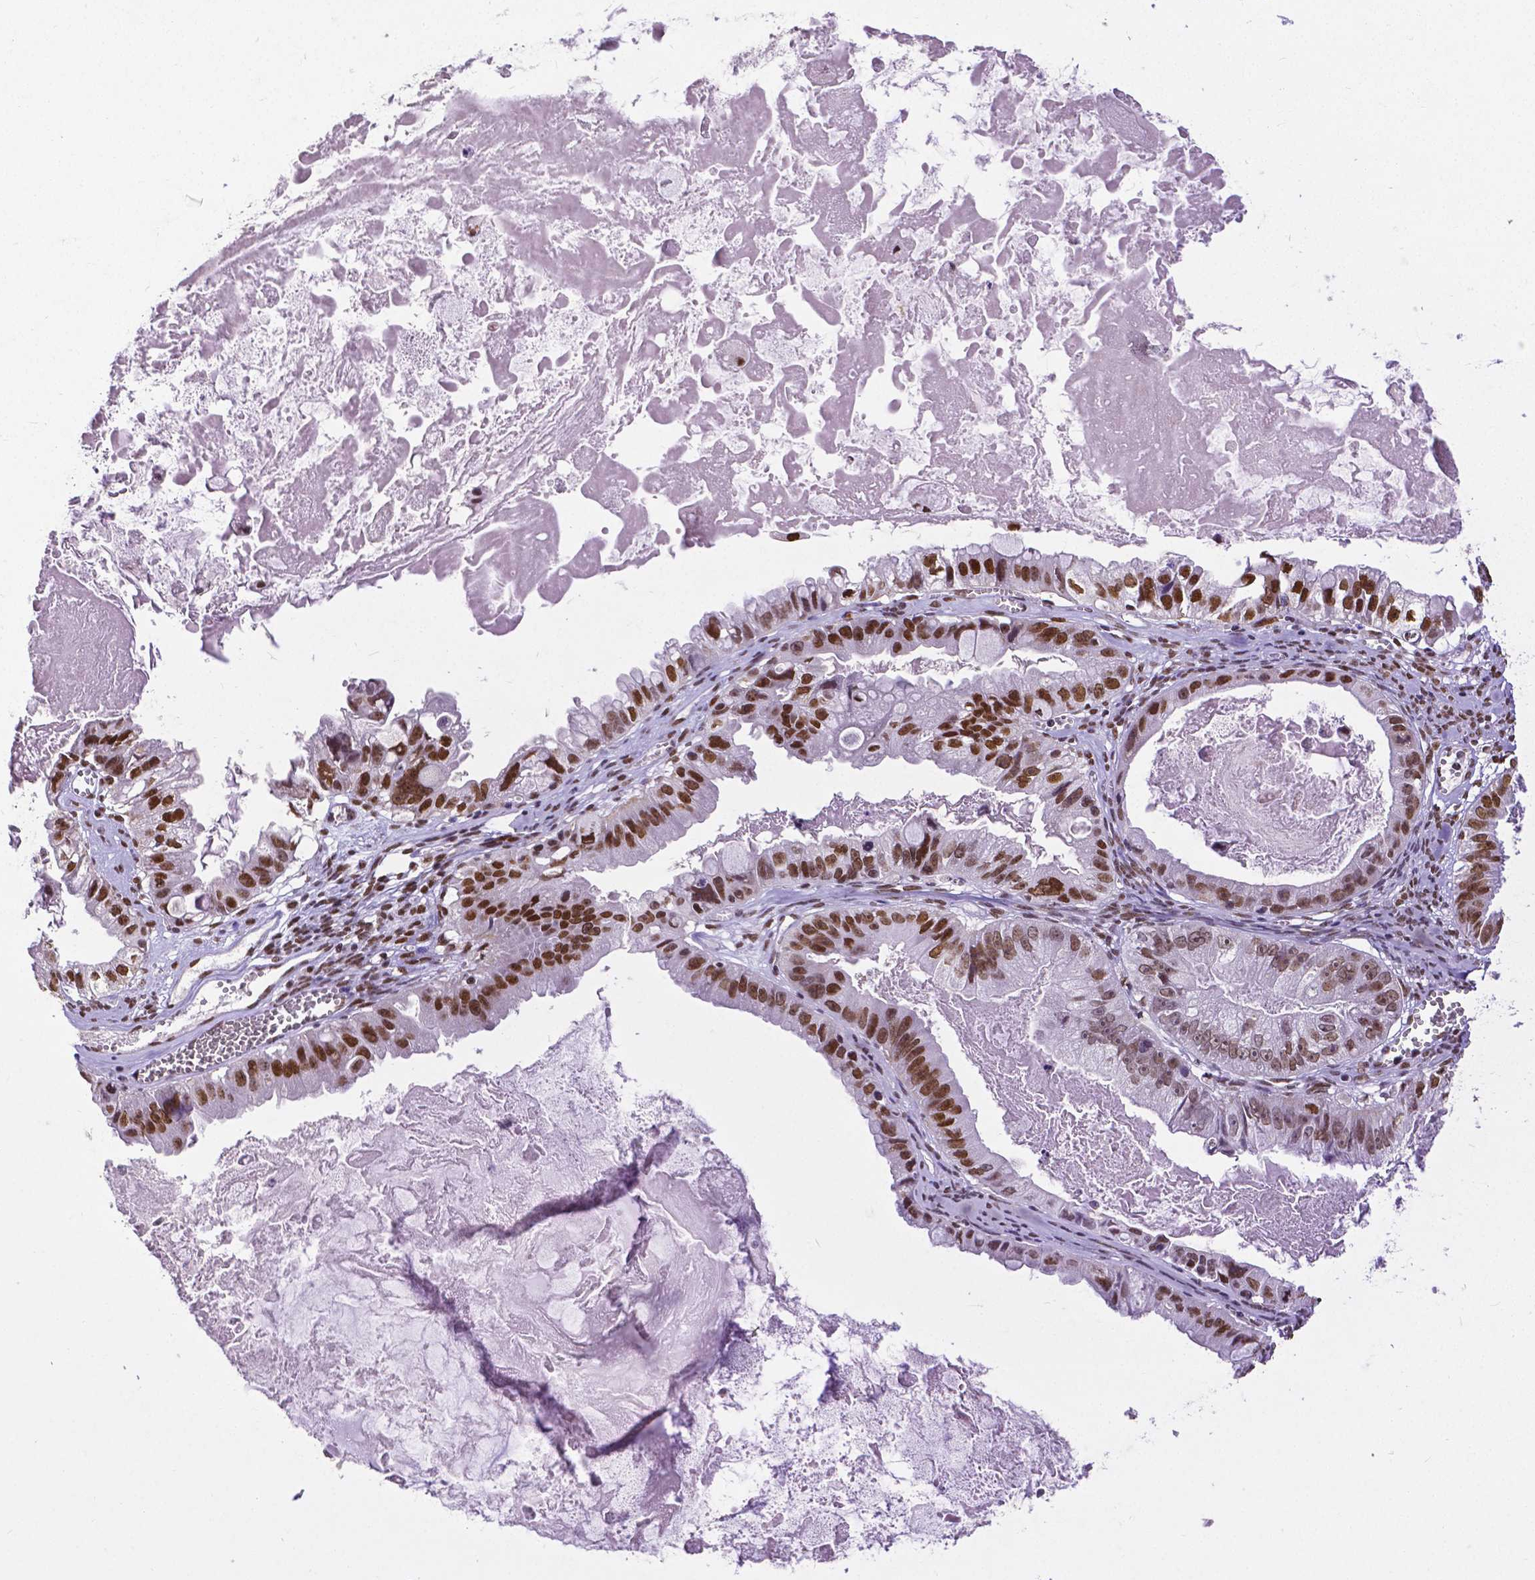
{"staining": {"intensity": "strong", "quantity": "25%-75%", "location": "nuclear"}, "tissue": "ovarian cancer", "cell_type": "Tumor cells", "image_type": "cancer", "snomed": [{"axis": "morphology", "description": "Cystadenocarcinoma, mucinous, NOS"}, {"axis": "topography", "description": "Ovary"}], "caption": "IHC photomicrograph of neoplastic tissue: ovarian mucinous cystadenocarcinoma stained using immunohistochemistry (IHC) exhibits high levels of strong protein expression localized specifically in the nuclear of tumor cells, appearing as a nuclear brown color.", "gene": "ATRX", "patient": {"sex": "female", "age": 61}}